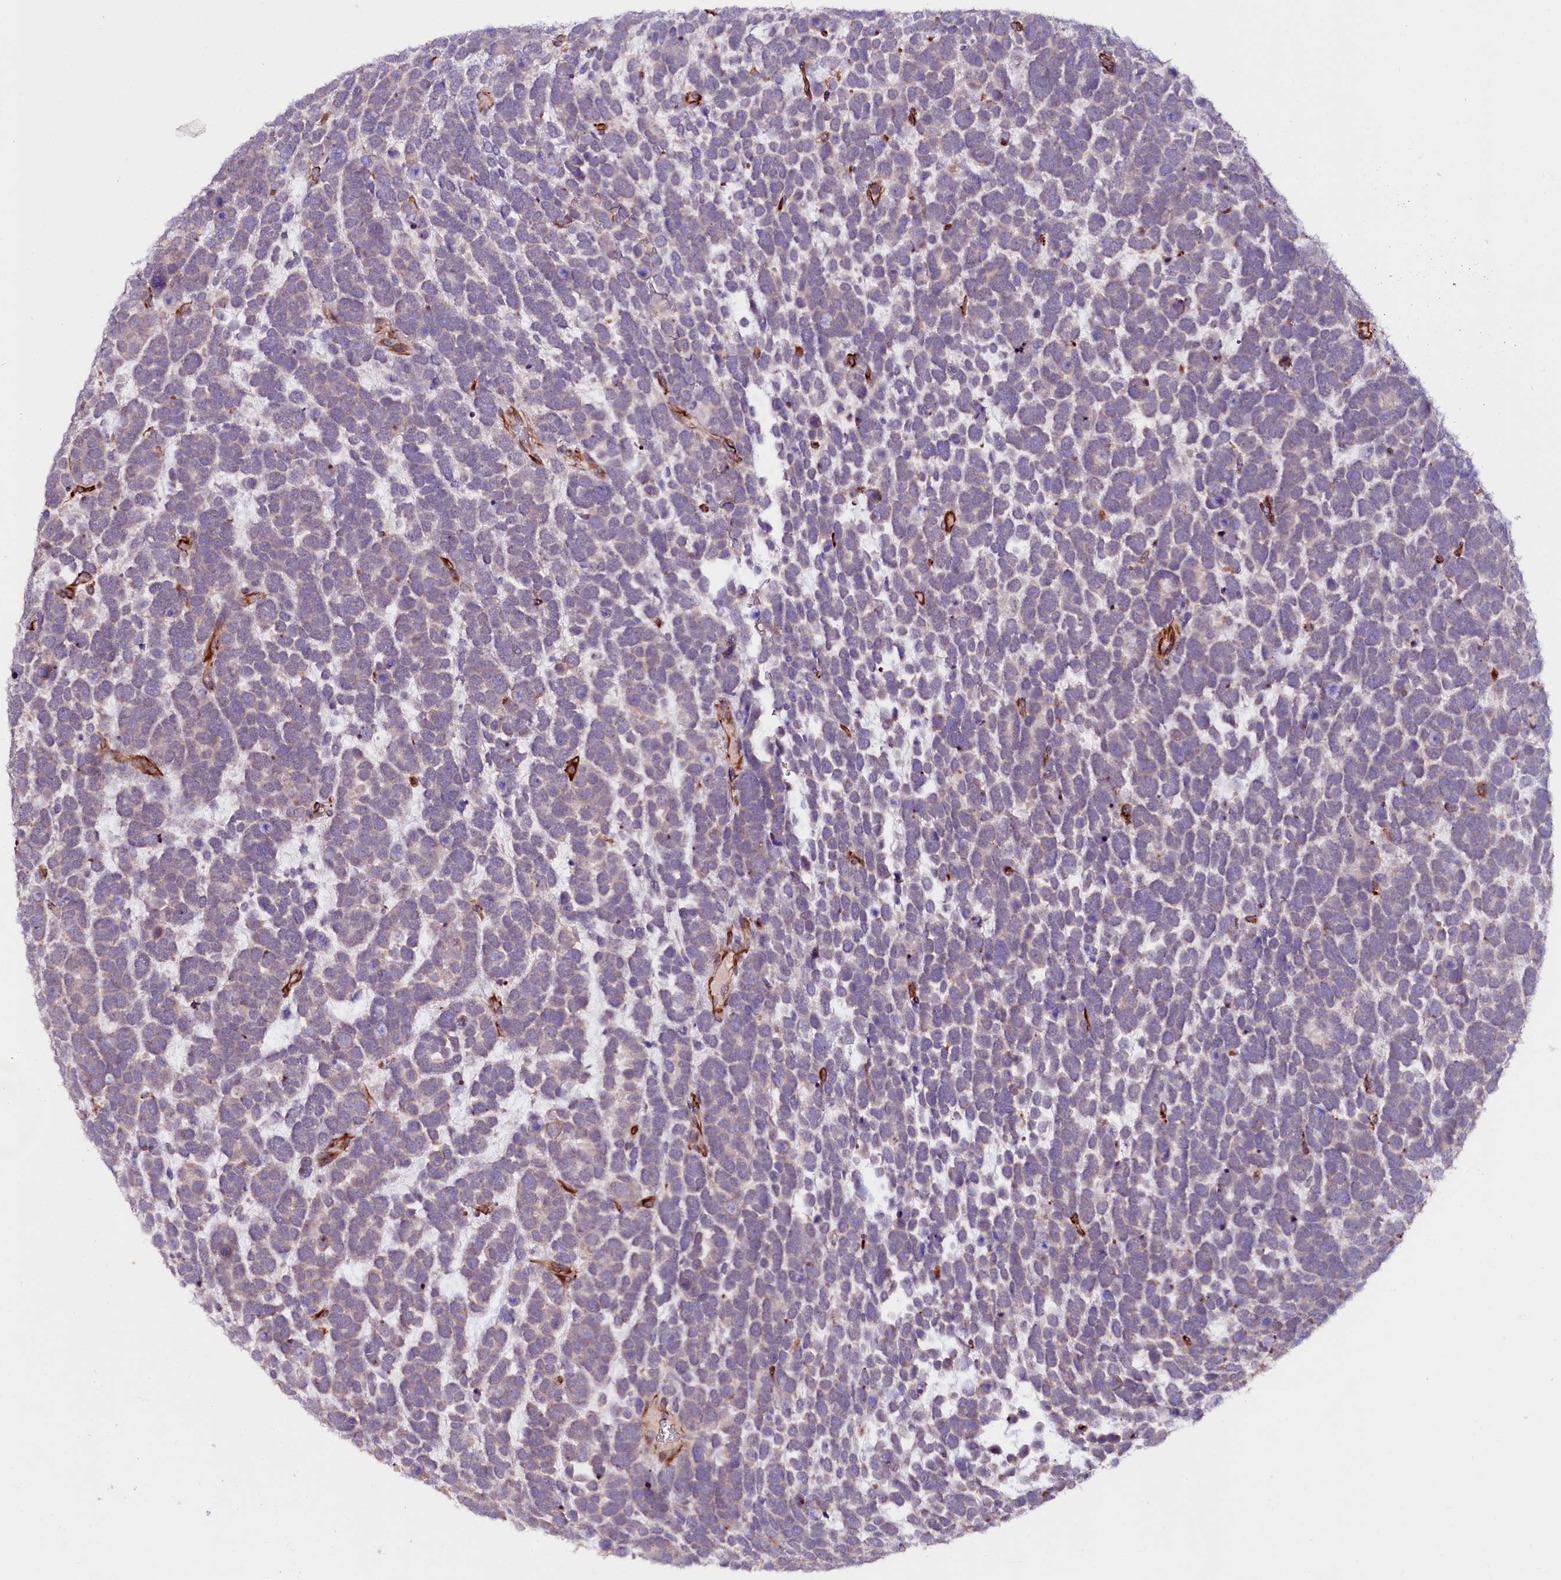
{"staining": {"intensity": "weak", "quantity": "<25%", "location": "cytoplasmic/membranous"}, "tissue": "urothelial cancer", "cell_type": "Tumor cells", "image_type": "cancer", "snomed": [{"axis": "morphology", "description": "Urothelial carcinoma, High grade"}, {"axis": "topography", "description": "Urinary bladder"}], "caption": "DAB (3,3'-diaminobenzidine) immunohistochemical staining of urothelial carcinoma (high-grade) displays no significant staining in tumor cells.", "gene": "TTC12", "patient": {"sex": "female", "age": 82}}